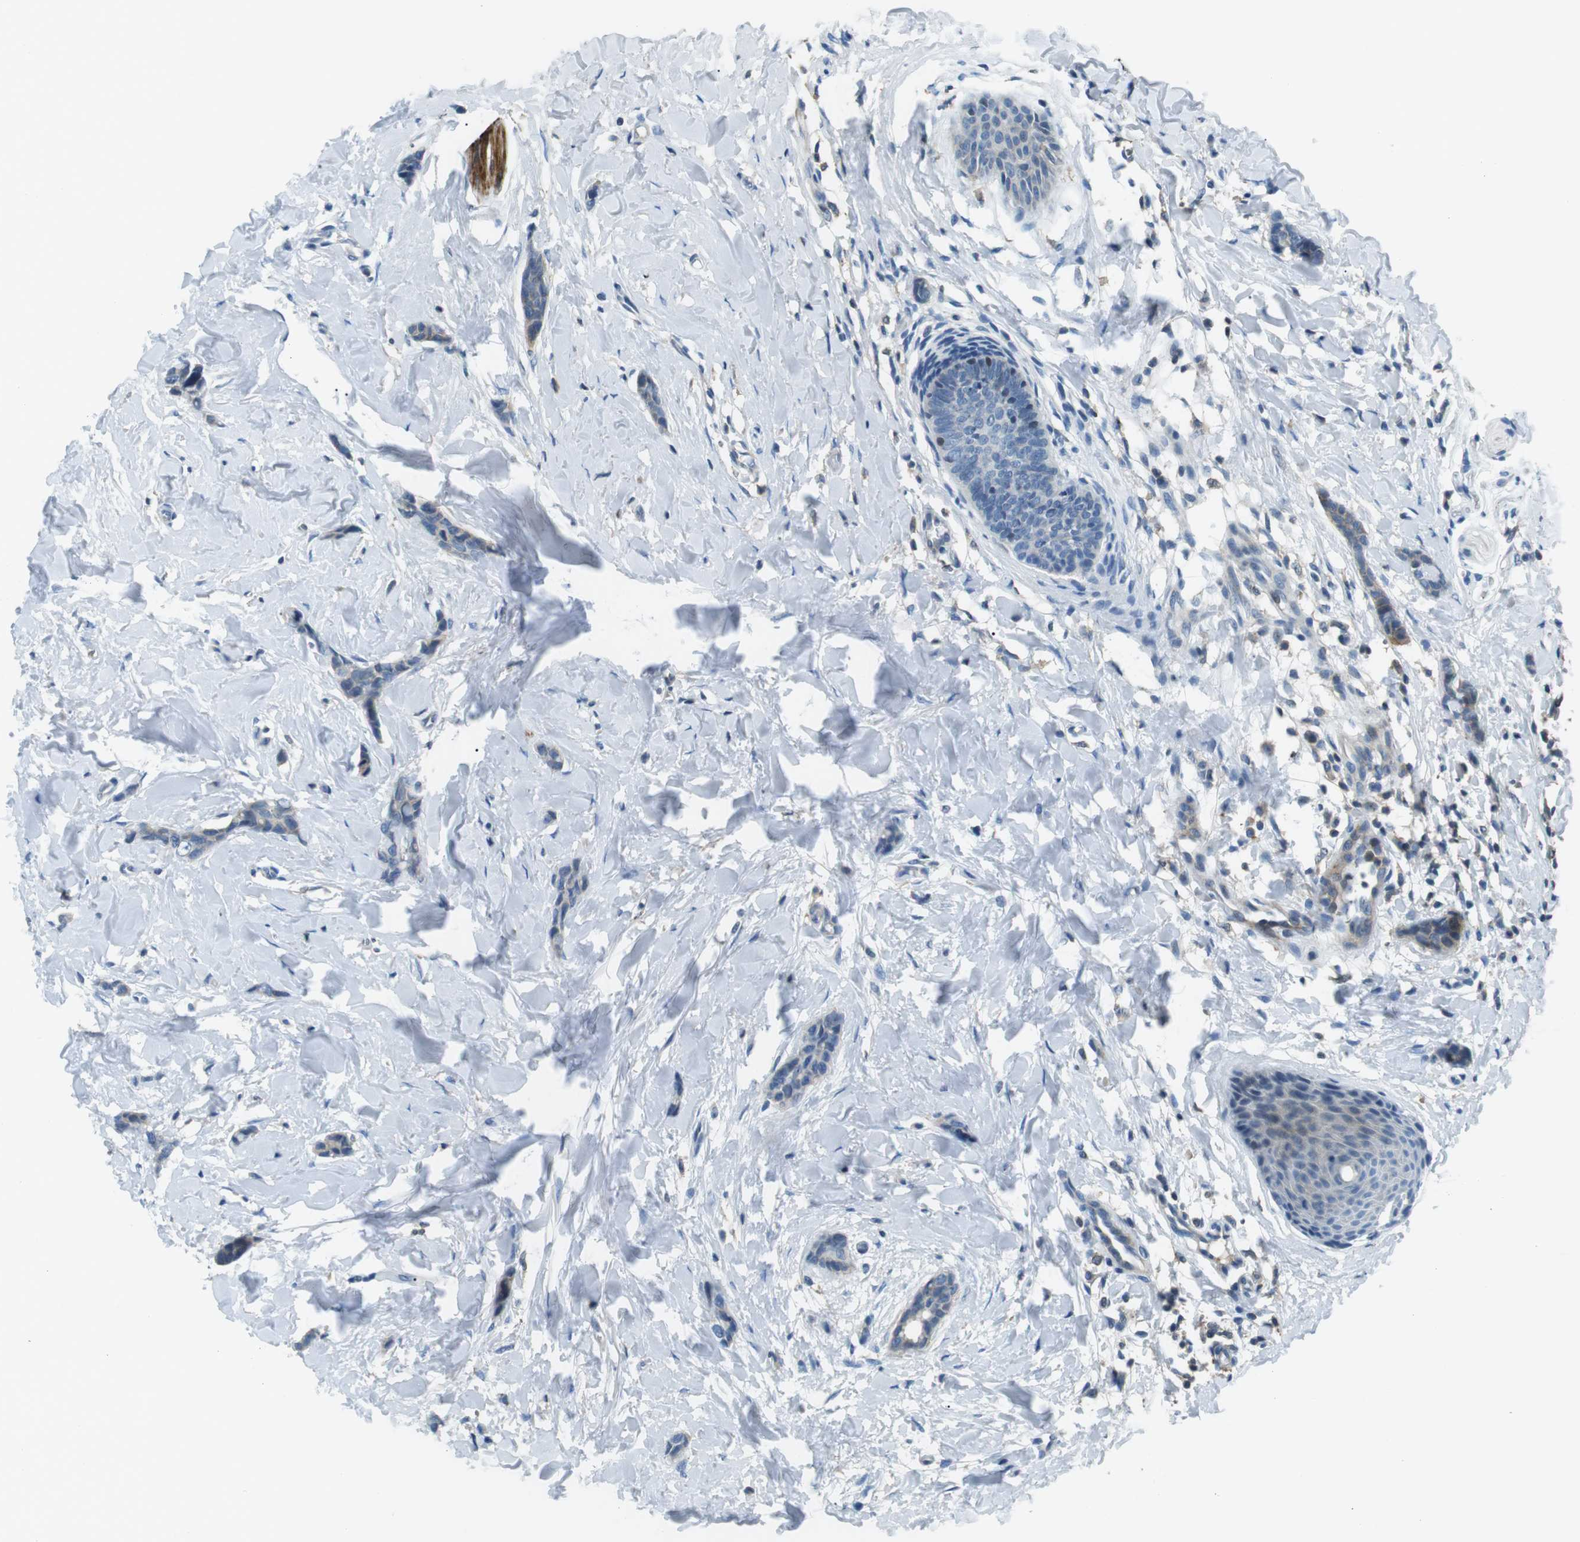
{"staining": {"intensity": "negative", "quantity": "none", "location": "none"}, "tissue": "breast cancer", "cell_type": "Tumor cells", "image_type": "cancer", "snomed": [{"axis": "morphology", "description": "Lobular carcinoma"}, {"axis": "topography", "description": "Skin"}, {"axis": "topography", "description": "Breast"}], "caption": "Immunohistochemistry (IHC) micrograph of breast cancer (lobular carcinoma) stained for a protein (brown), which reveals no staining in tumor cells.", "gene": "ARVCF", "patient": {"sex": "female", "age": 46}}